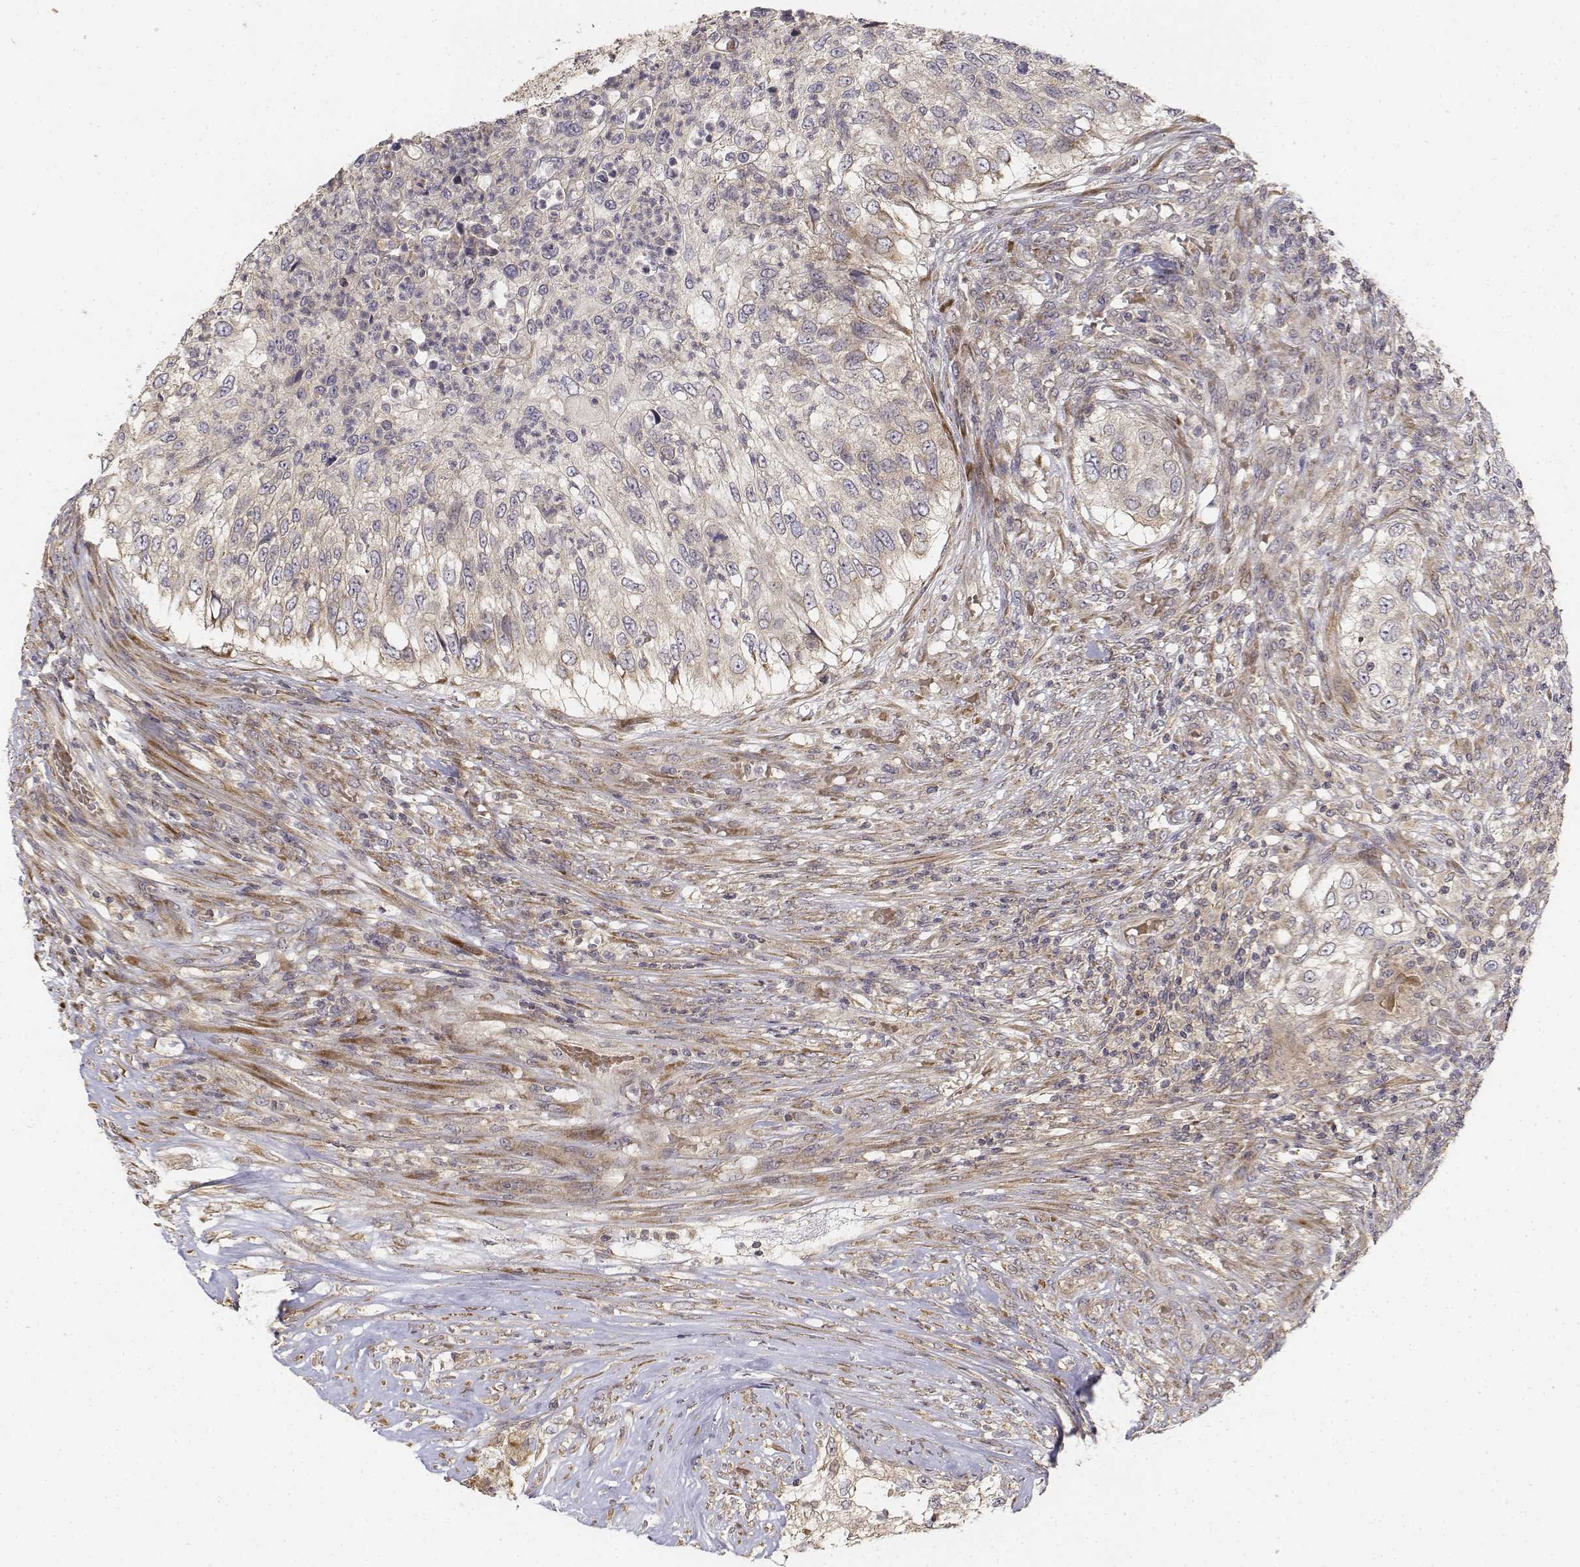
{"staining": {"intensity": "weak", "quantity": "<25%", "location": "cytoplasmic/membranous"}, "tissue": "urothelial cancer", "cell_type": "Tumor cells", "image_type": "cancer", "snomed": [{"axis": "morphology", "description": "Urothelial carcinoma, High grade"}, {"axis": "topography", "description": "Urinary bladder"}], "caption": "Immunohistochemistry histopathology image of neoplastic tissue: human high-grade urothelial carcinoma stained with DAB demonstrates no significant protein positivity in tumor cells. (IHC, brightfield microscopy, high magnification).", "gene": "FBXO21", "patient": {"sex": "female", "age": 60}}